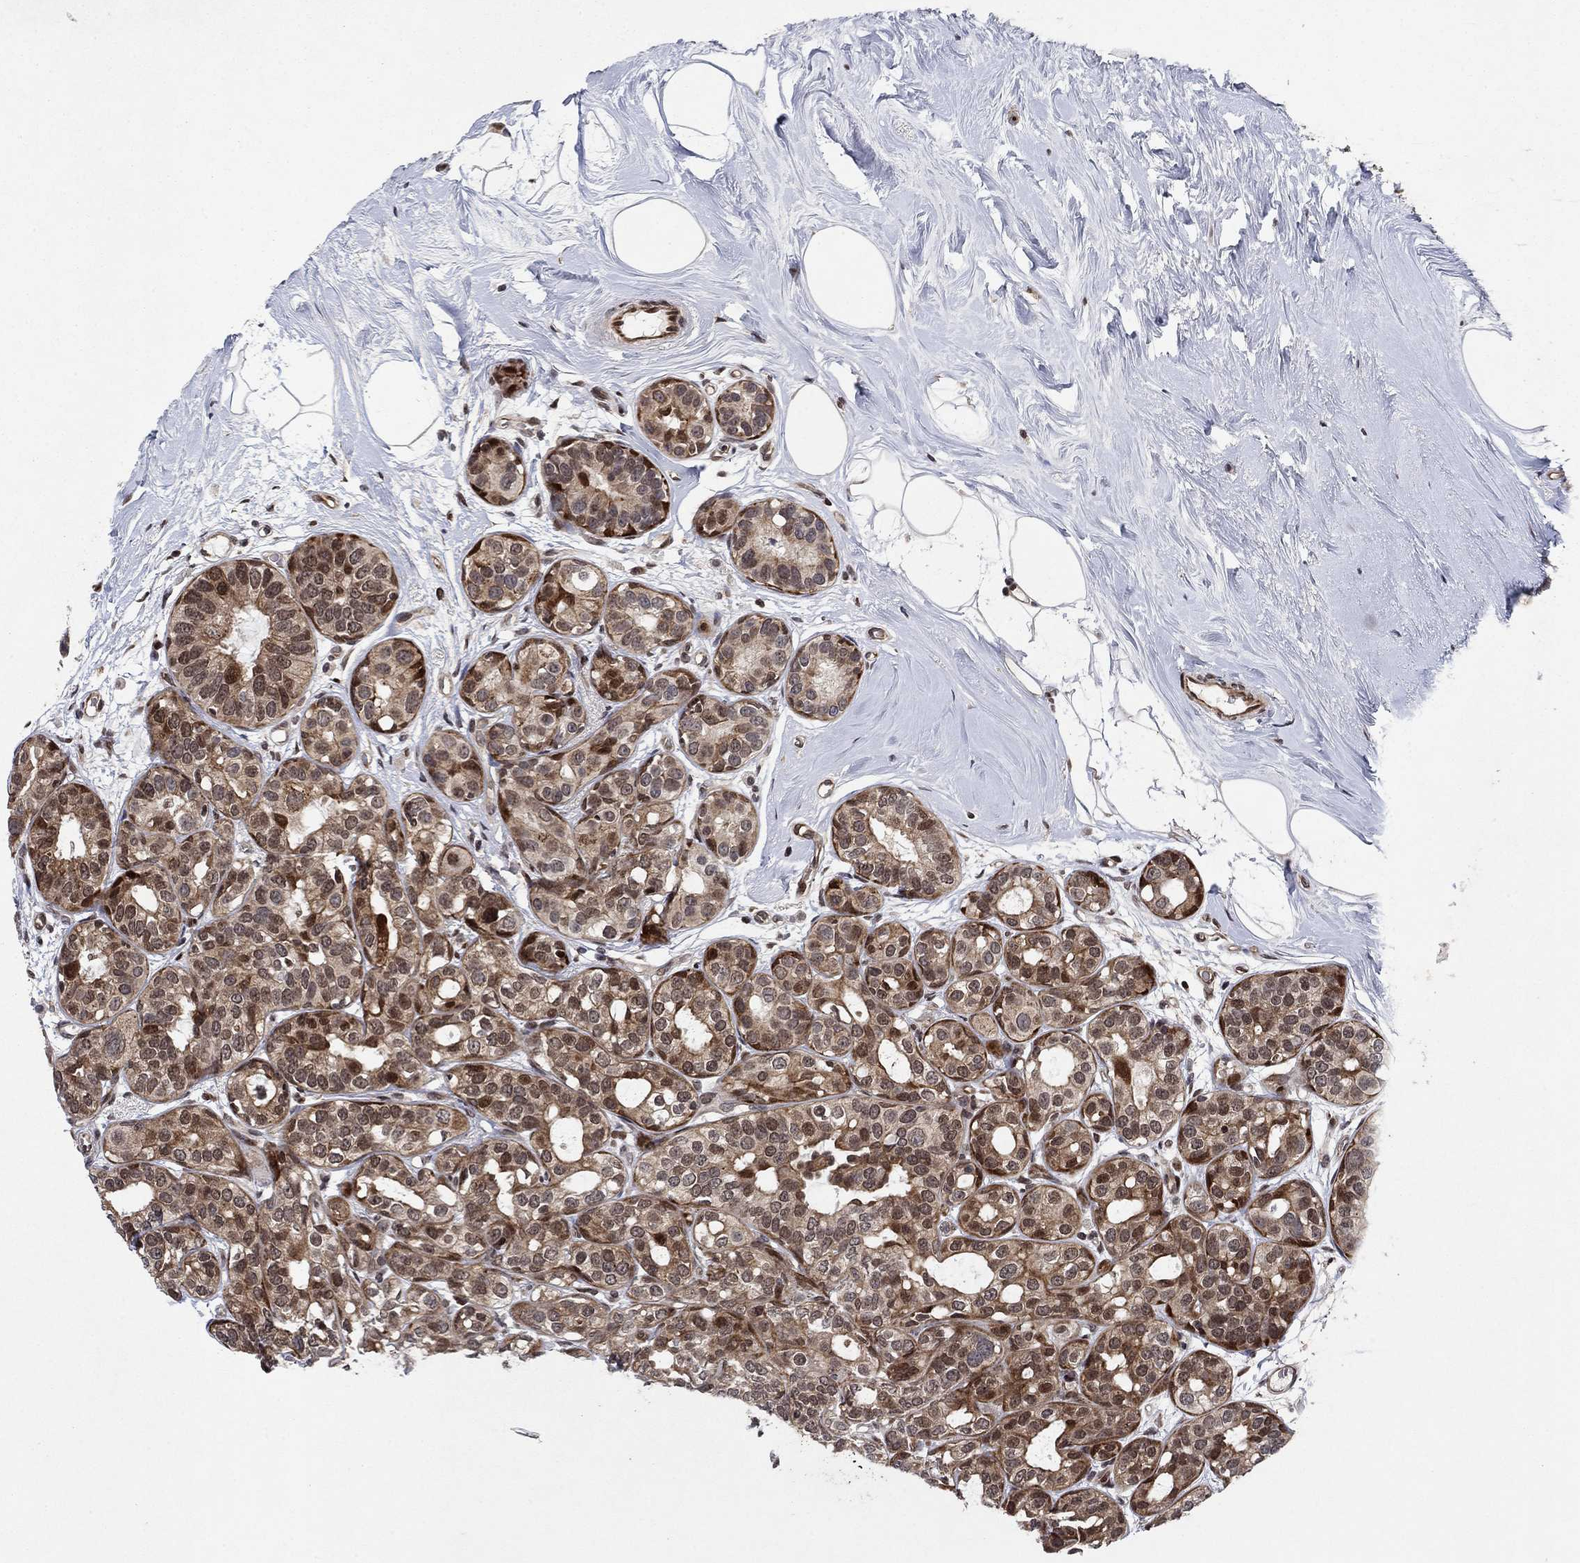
{"staining": {"intensity": "strong", "quantity": "<25%", "location": "cytoplasmic/membranous,nuclear"}, "tissue": "breast cancer", "cell_type": "Tumor cells", "image_type": "cancer", "snomed": [{"axis": "morphology", "description": "Duct carcinoma"}, {"axis": "topography", "description": "Breast"}], "caption": "Breast cancer (intraductal carcinoma) stained with DAB IHC shows medium levels of strong cytoplasmic/membranous and nuclear positivity in about <25% of tumor cells.", "gene": "PRICKLE4", "patient": {"sex": "female", "age": 55}}